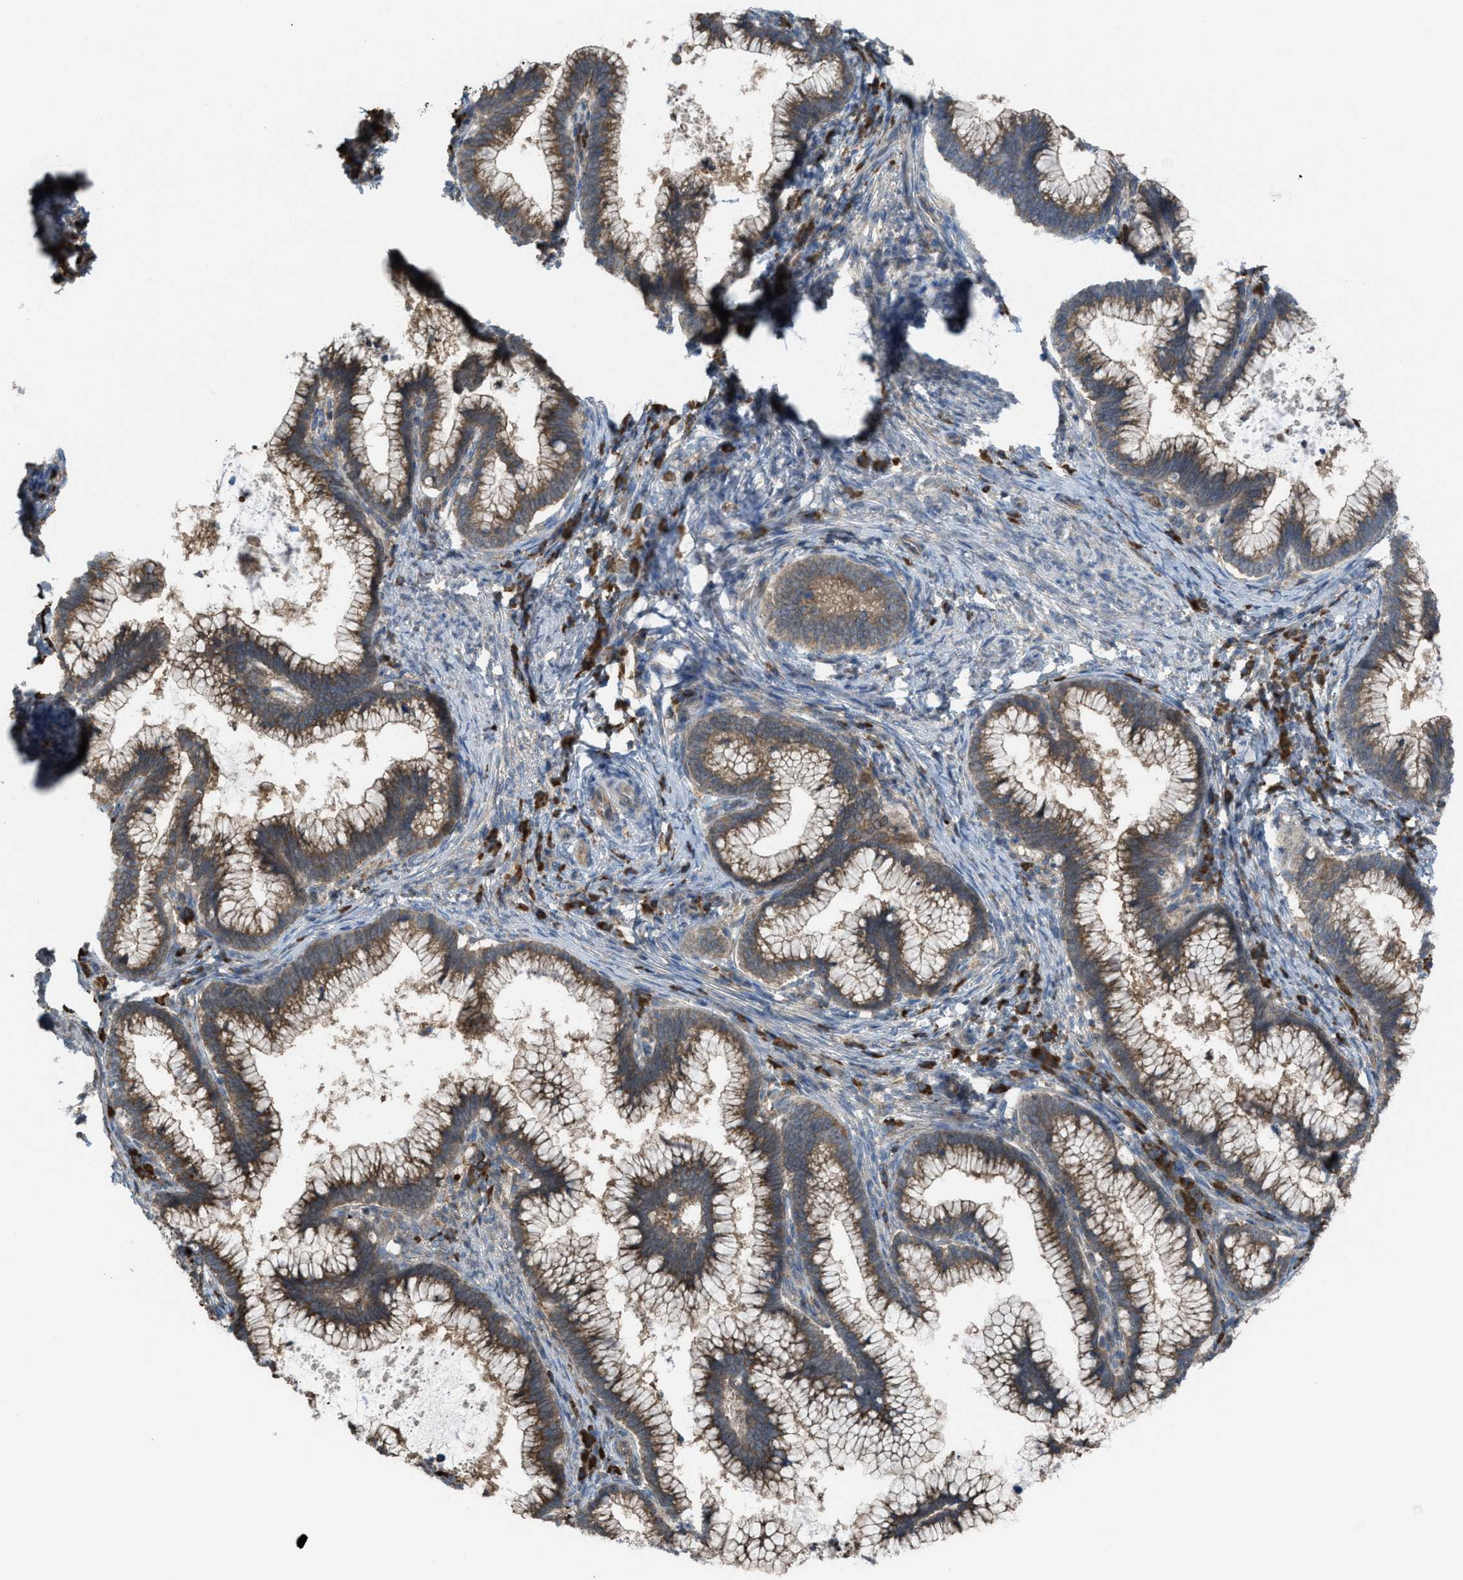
{"staining": {"intensity": "moderate", "quantity": ">75%", "location": "cytoplasmic/membranous"}, "tissue": "cervical cancer", "cell_type": "Tumor cells", "image_type": "cancer", "snomed": [{"axis": "morphology", "description": "Adenocarcinoma, NOS"}, {"axis": "topography", "description": "Cervix"}], "caption": "The micrograph exhibits immunohistochemical staining of adenocarcinoma (cervical). There is moderate cytoplasmic/membranous staining is identified in approximately >75% of tumor cells.", "gene": "PLAA", "patient": {"sex": "female", "age": 36}}